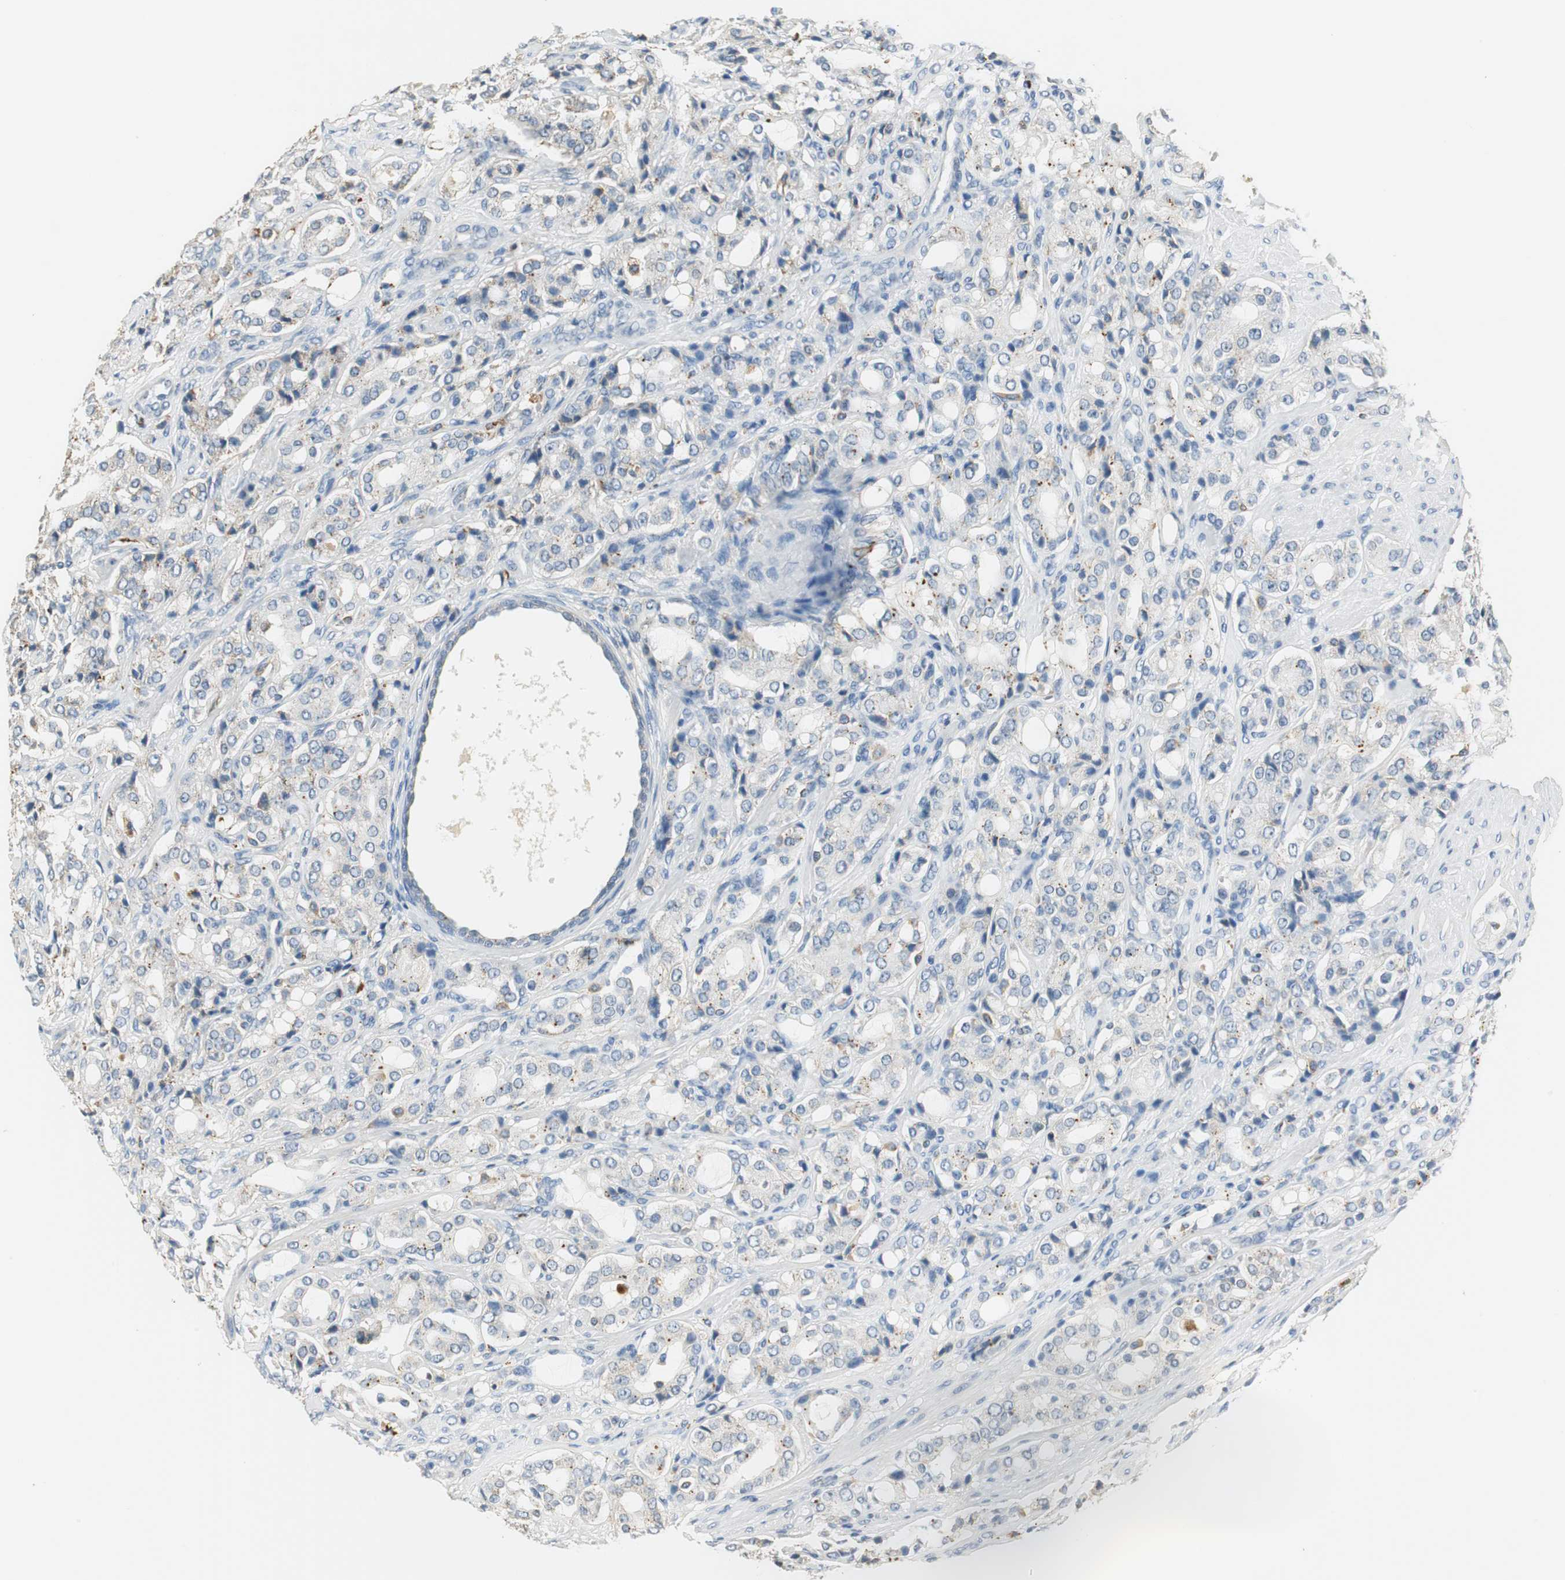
{"staining": {"intensity": "weak", "quantity": "25%-75%", "location": "cytoplasmic/membranous"}, "tissue": "prostate cancer", "cell_type": "Tumor cells", "image_type": "cancer", "snomed": [{"axis": "morphology", "description": "Adenocarcinoma, High grade"}, {"axis": "topography", "description": "Prostate"}], "caption": "Prostate cancer tissue shows weak cytoplasmic/membranous positivity in about 25%-75% of tumor cells", "gene": "NIT1", "patient": {"sex": "male", "age": 72}}